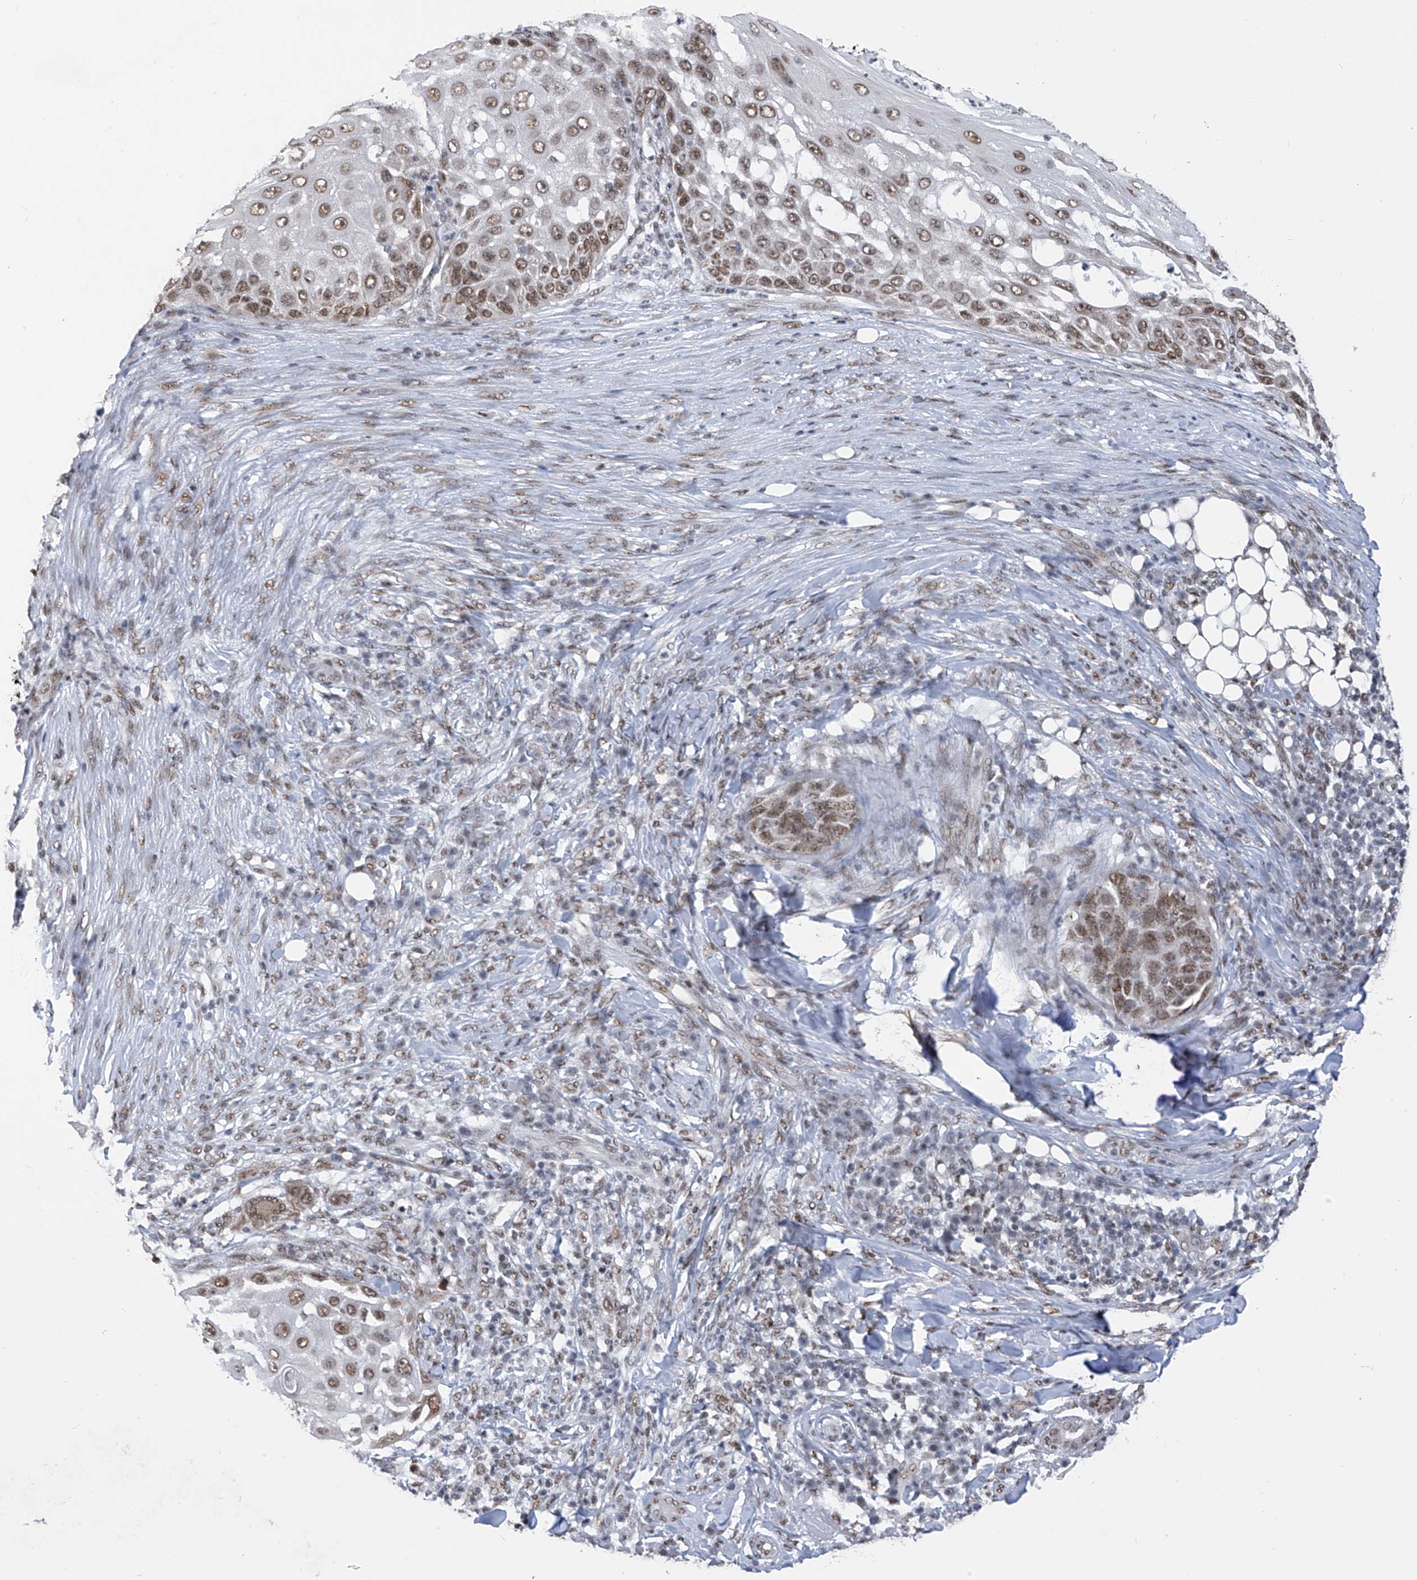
{"staining": {"intensity": "moderate", "quantity": ">75%", "location": "nuclear"}, "tissue": "skin cancer", "cell_type": "Tumor cells", "image_type": "cancer", "snomed": [{"axis": "morphology", "description": "Squamous cell carcinoma, NOS"}, {"axis": "topography", "description": "Skin"}], "caption": "Immunohistochemistry (IHC) image of neoplastic tissue: human skin cancer (squamous cell carcinoma) stained using immunohistochemistry exhibits medium levels of moderate protein expression localized specifically in the nuclear of tumor cells, appearing as a nuclear brown color.", "gene": "APLF", "patient": {"sex": "female", "age": 44}}